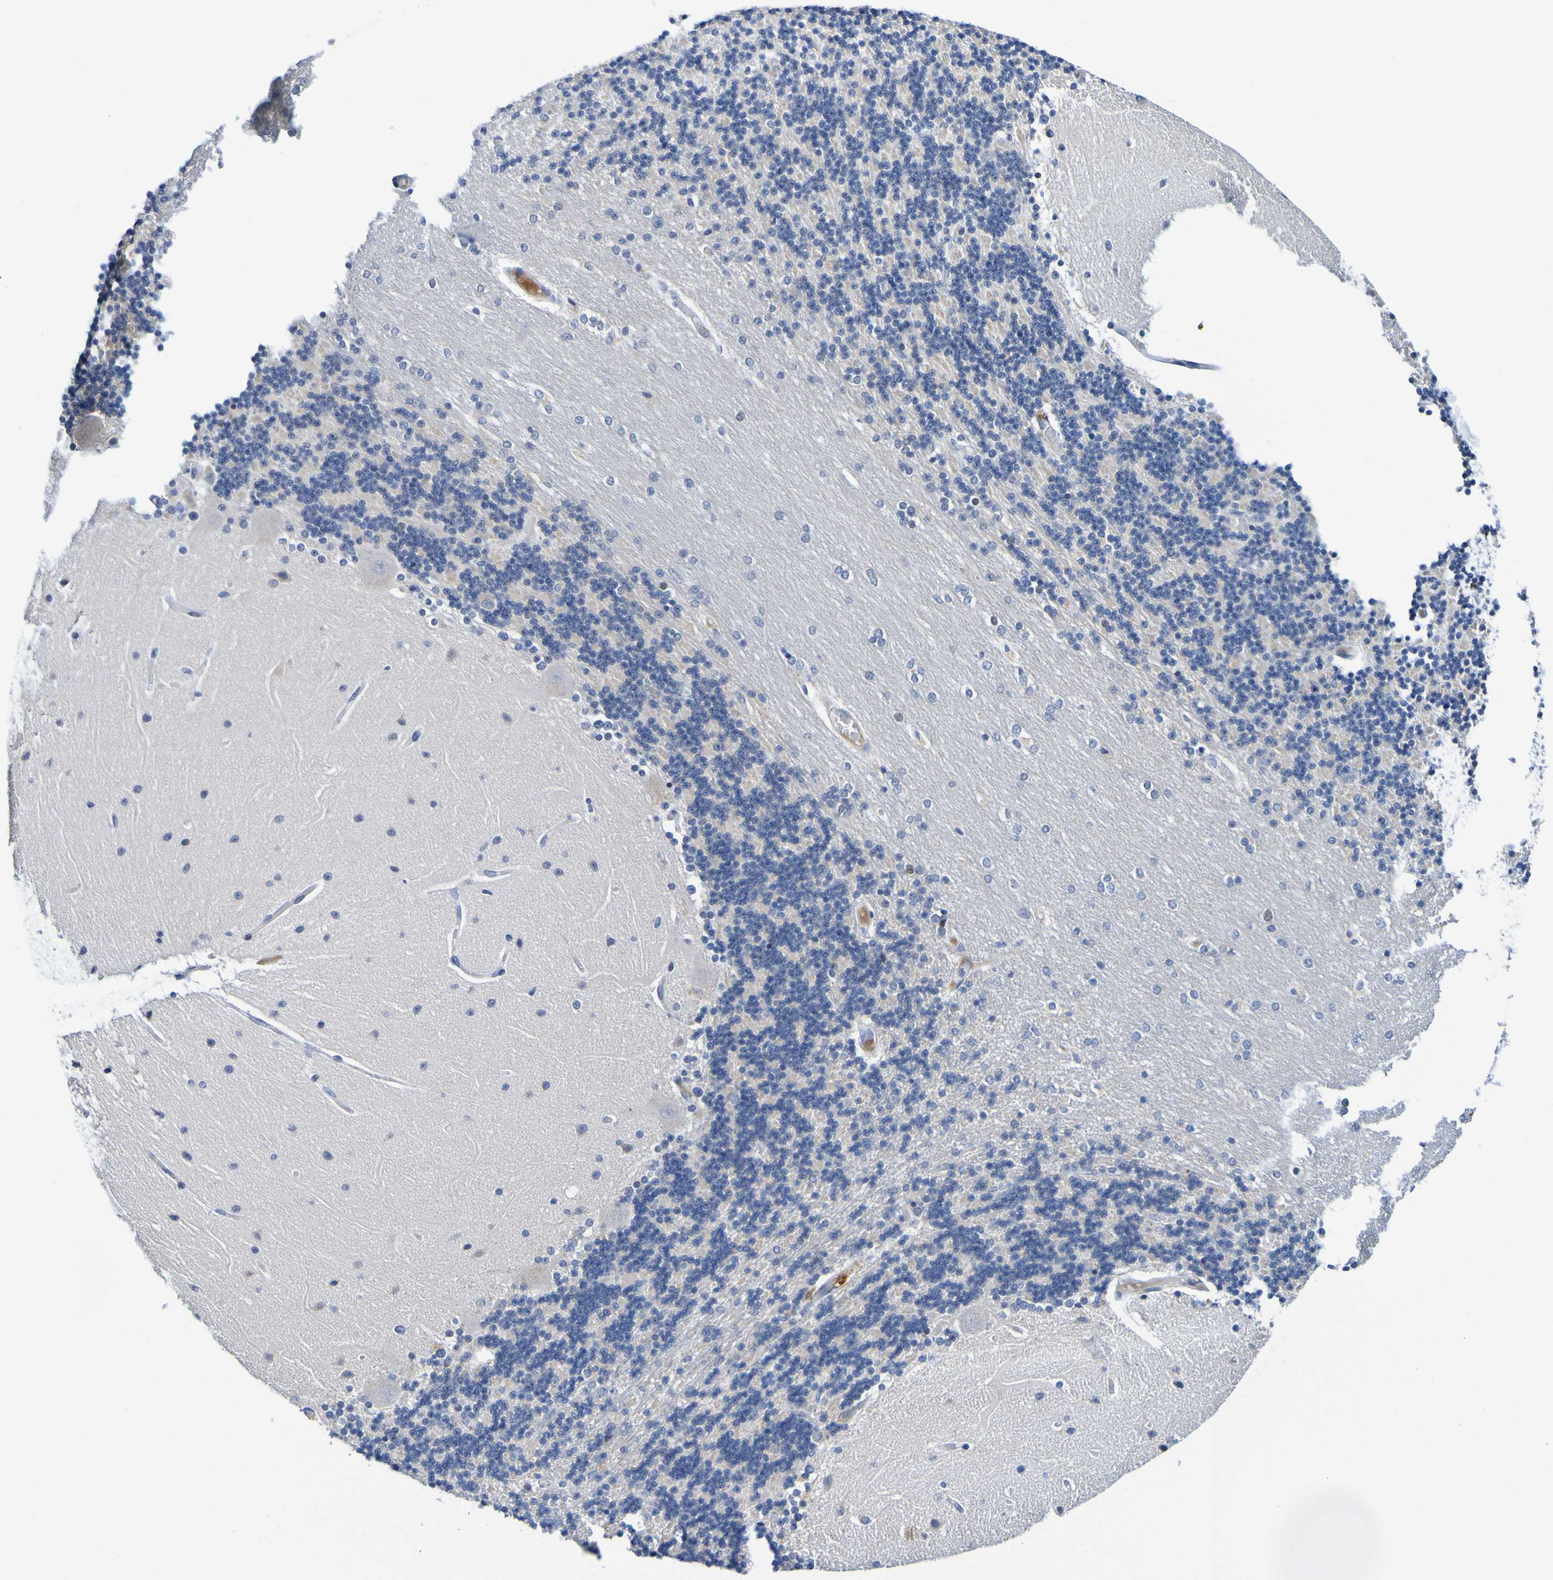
{"staining": {"intensity": "negative", "quantity": "none", "location": "none"}, "tissue": "cerebellum", "cell_type": "Cells in granular layer", "image_type": "normal", "snomed": [{"axis": "morphology", "description": "Normal tissue, NOS"}, {"axis": "topography", "description": "Cerebellum"}], "caption": "Histopathology image shows no protein staining in cells in granular layer of benign cerebellum.", "gene": "VMA21", "patient": {"sex": "female", "age": 54}}